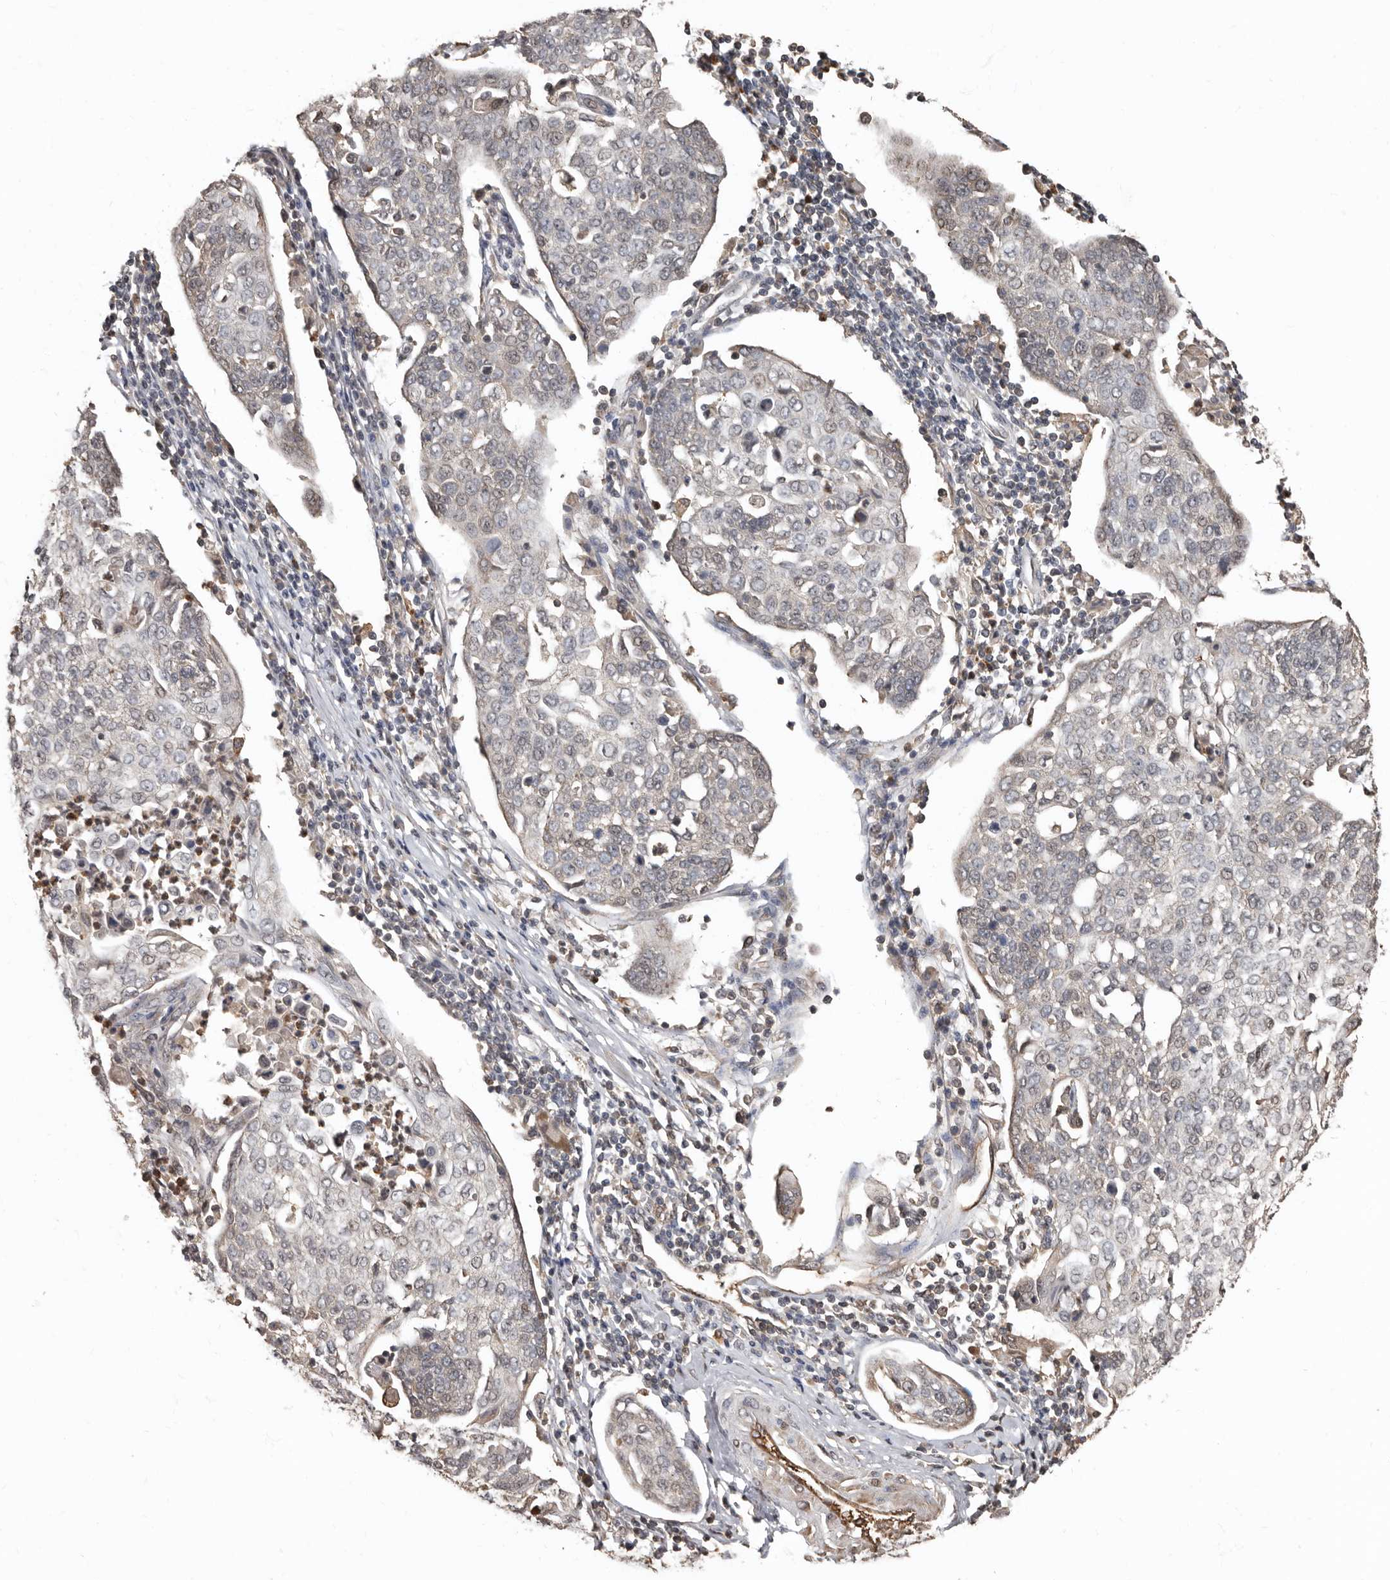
{"staining": {"intensity": "weak", "quantity": "25%-75%", "location": "cytoplasmic/membranous"}, "tissue": "cervical cancer", "cell_type": "Tumor cells", "image_type": "cancer", "snomed": [{"axis": "morphology", "description": "Squamous cell carcinoma, NOS"}, {"axis": "topography", "description": "Cervix"}], "caption": "Cervical cancer stained for a protein displays weak cytoplasmic/membranous positivity in tumor cells.", "gene": "LRGUK", "patient": {"sex": "female", "age": 34}}